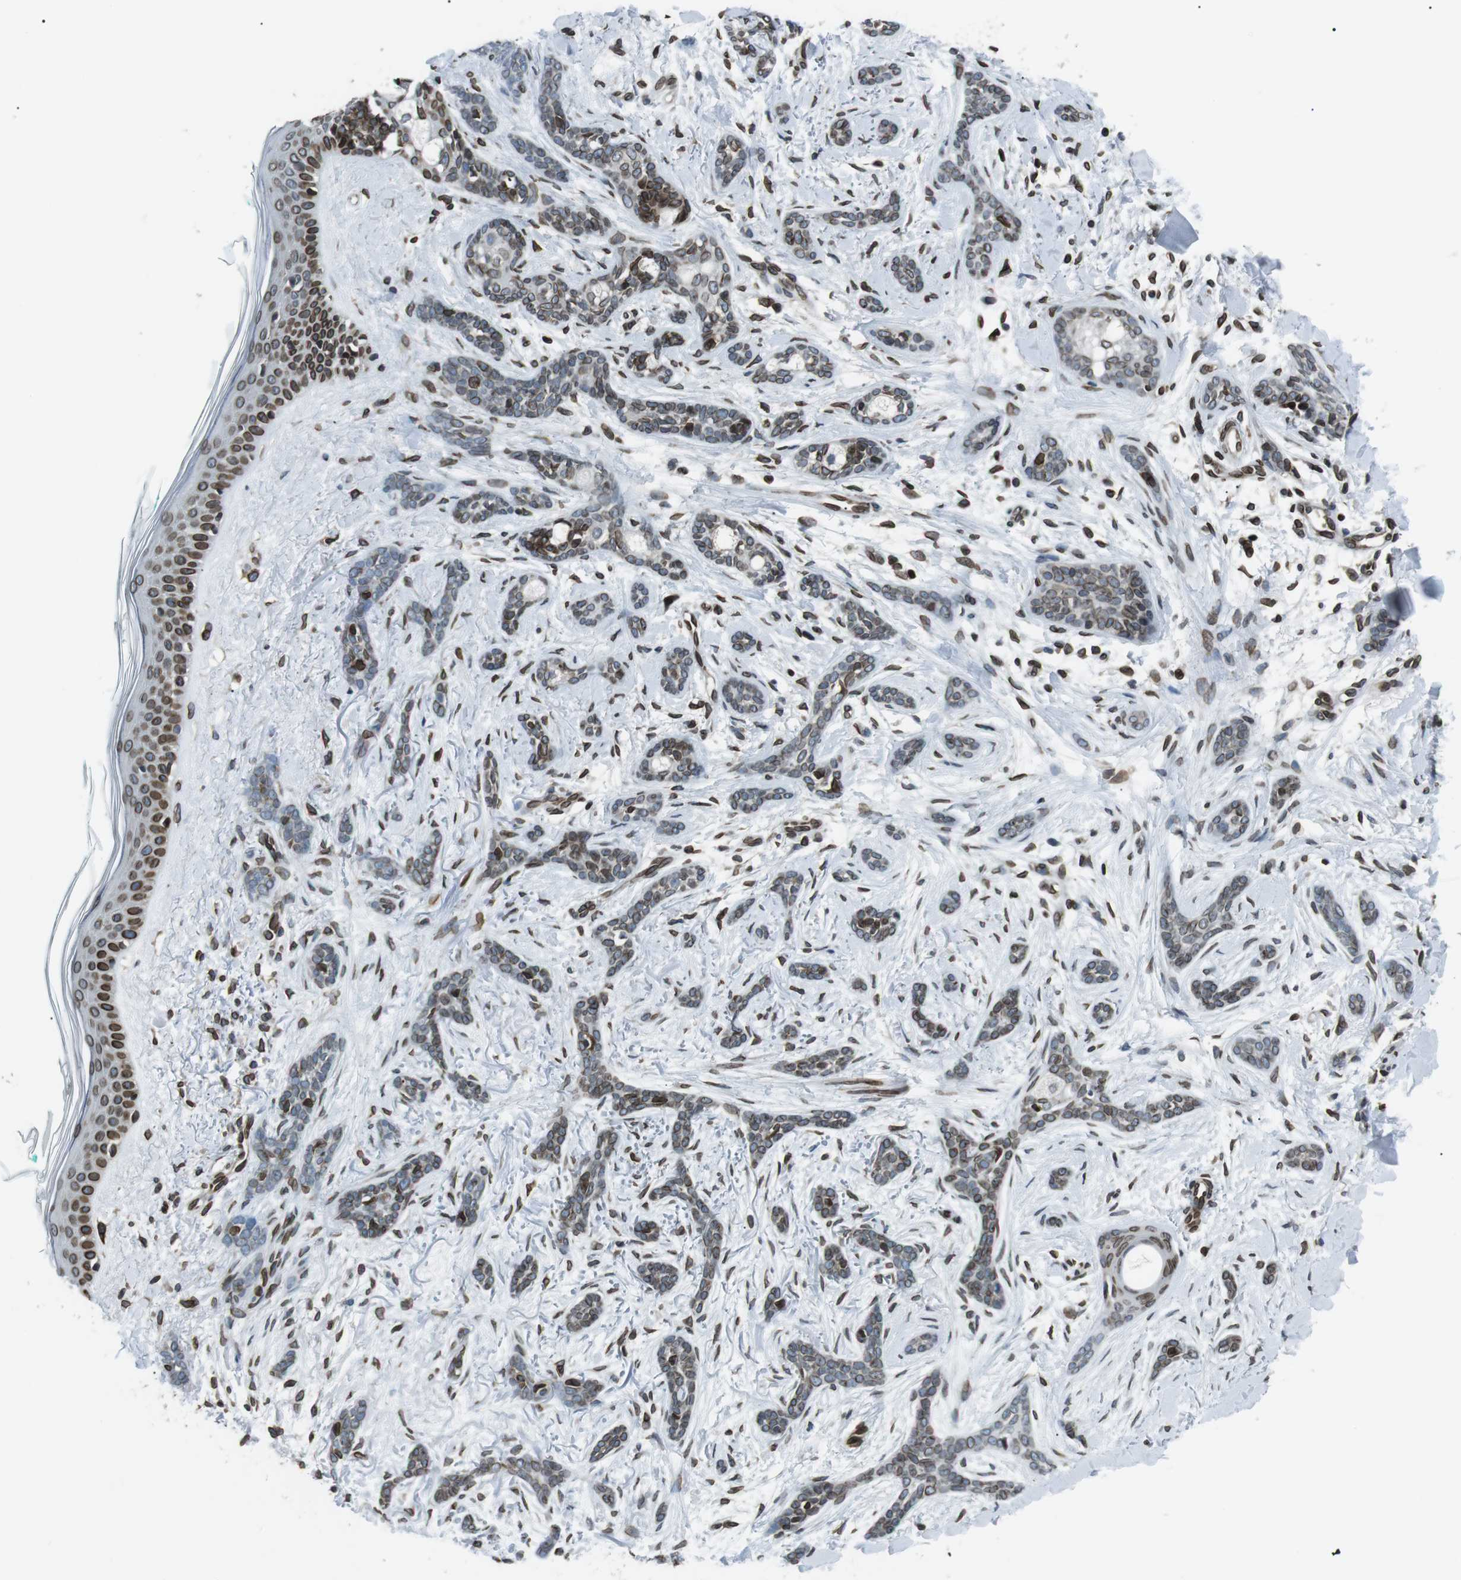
{"staining": {"intensity": "moderate", "quantity": ">75%", "location": "cytoplasmic/membranous,nuclear"}, "tissue": "skin cancer", "cell_type": "Tumor cells", "image_type": "cancer", "snomed": [{"axis": "morphology", "description": "Basal cell carcinoma"}, {"axis": "morphology", "description": "Adnexal tumor, benign"}, {"axis": "topography", "description": "Skin"}], "caption": "Immunohistochemistry of skin basal cell carcinoma shows medium levels of moderate cytoplasmic/membranous and nuclear positivity in approximately >75% of tumor cells.", "gene": "TMX4", "patient": {"sex": "female", "age": 42}}